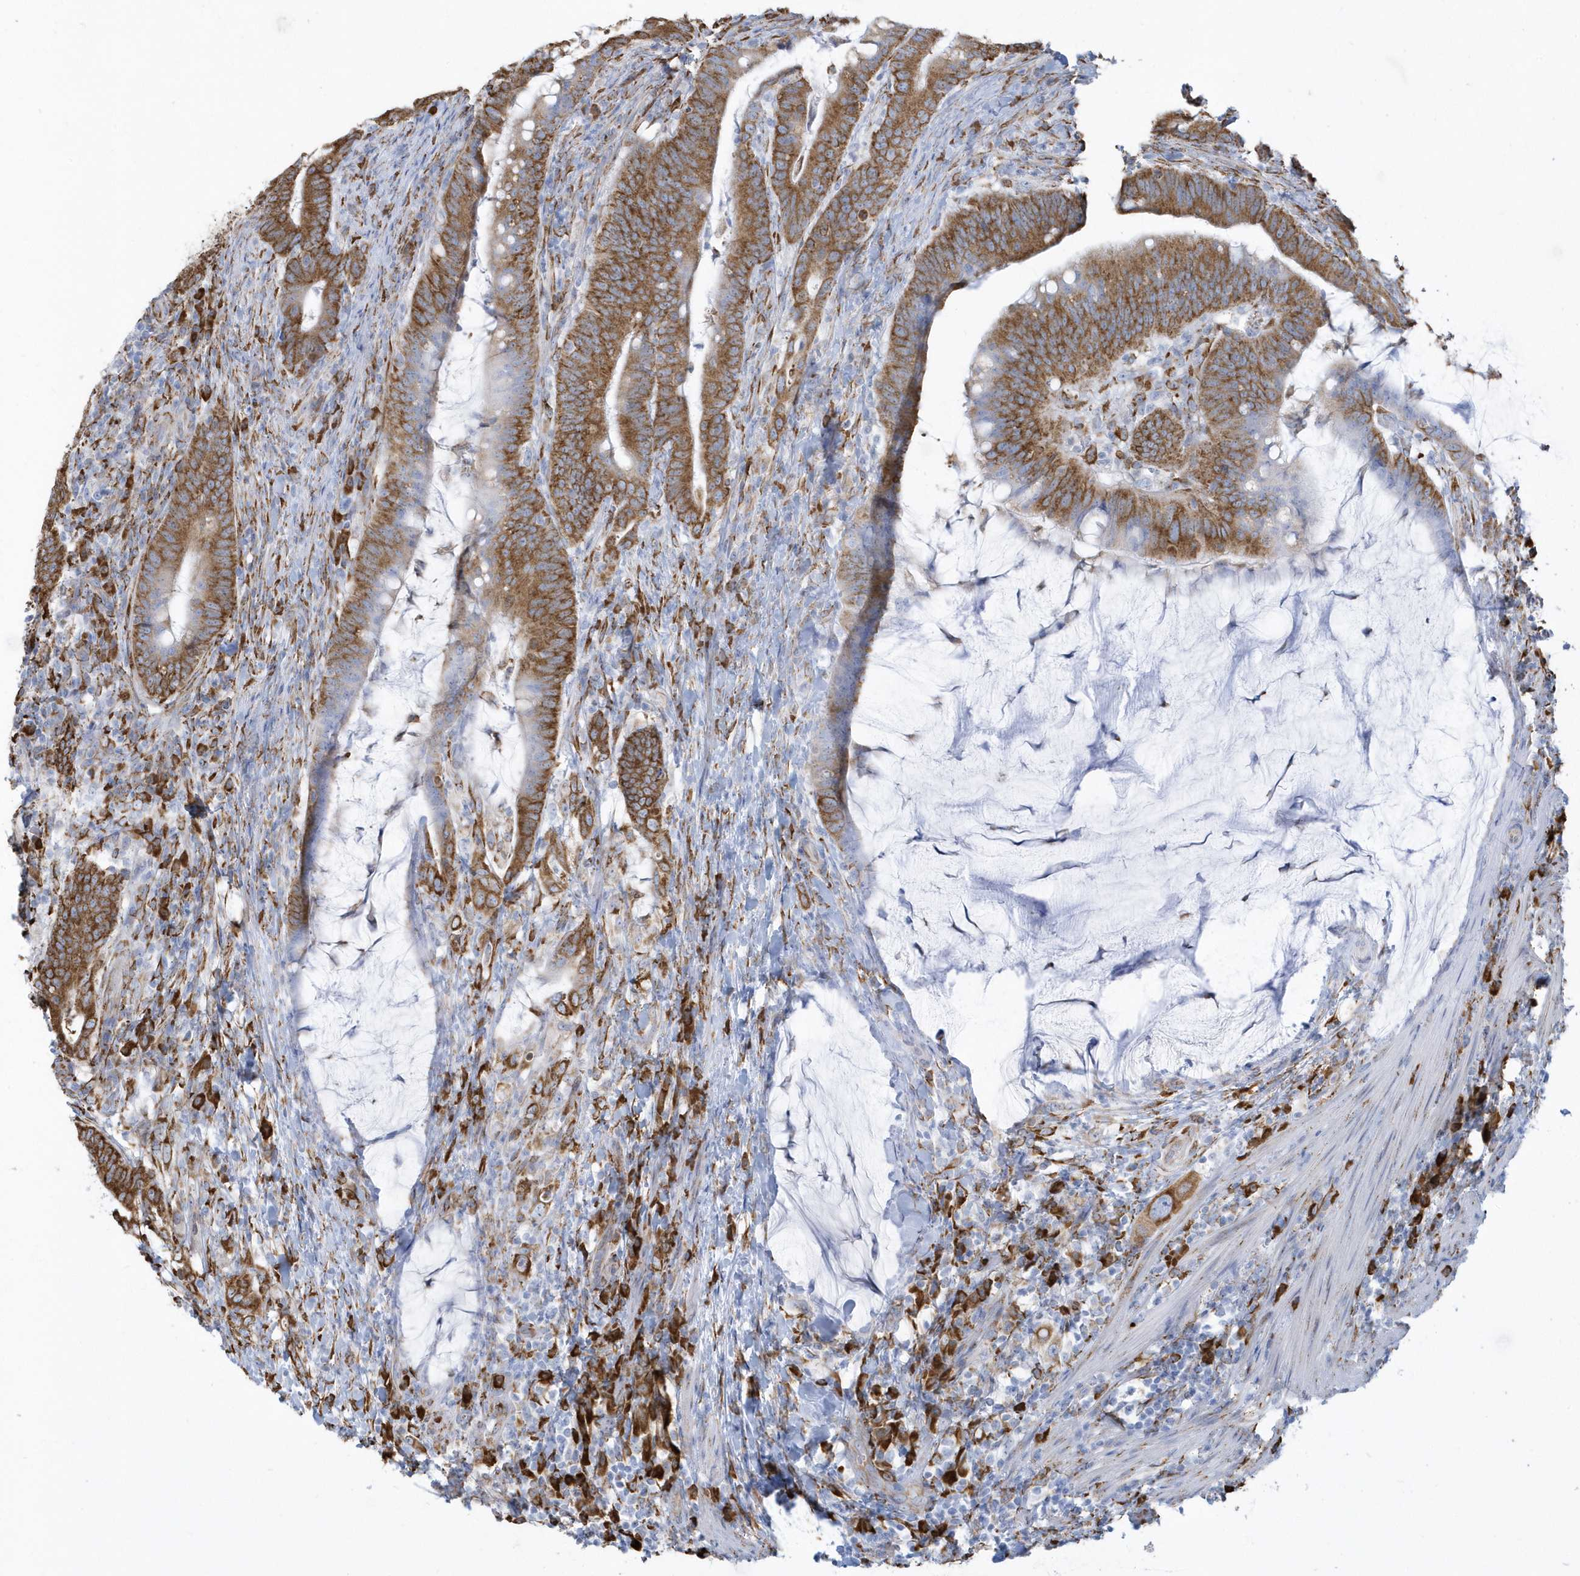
{"staining": {"intensity": "moderate", "quantity": ">75%", "location": "cytoplasmic/membranous"}, "tissue": "colorectal cancer", "cell_type": "Tumor cells", "image_type": "cancer", "snomed": [{"axis": "morphology", "description": "Adenocarcinoma, NOS"}, {"axis": "topography", "description": "Colon"}], "caption": "Adenocarcinoma (colorectal) stained with immunohistochemistry (IHC) exhibits moderate cytoplasmic/membranous positivity in approximately >75% of tumor cells.", "gene": "DCAF1", "patient": {"sex": "female", "age": 66}}